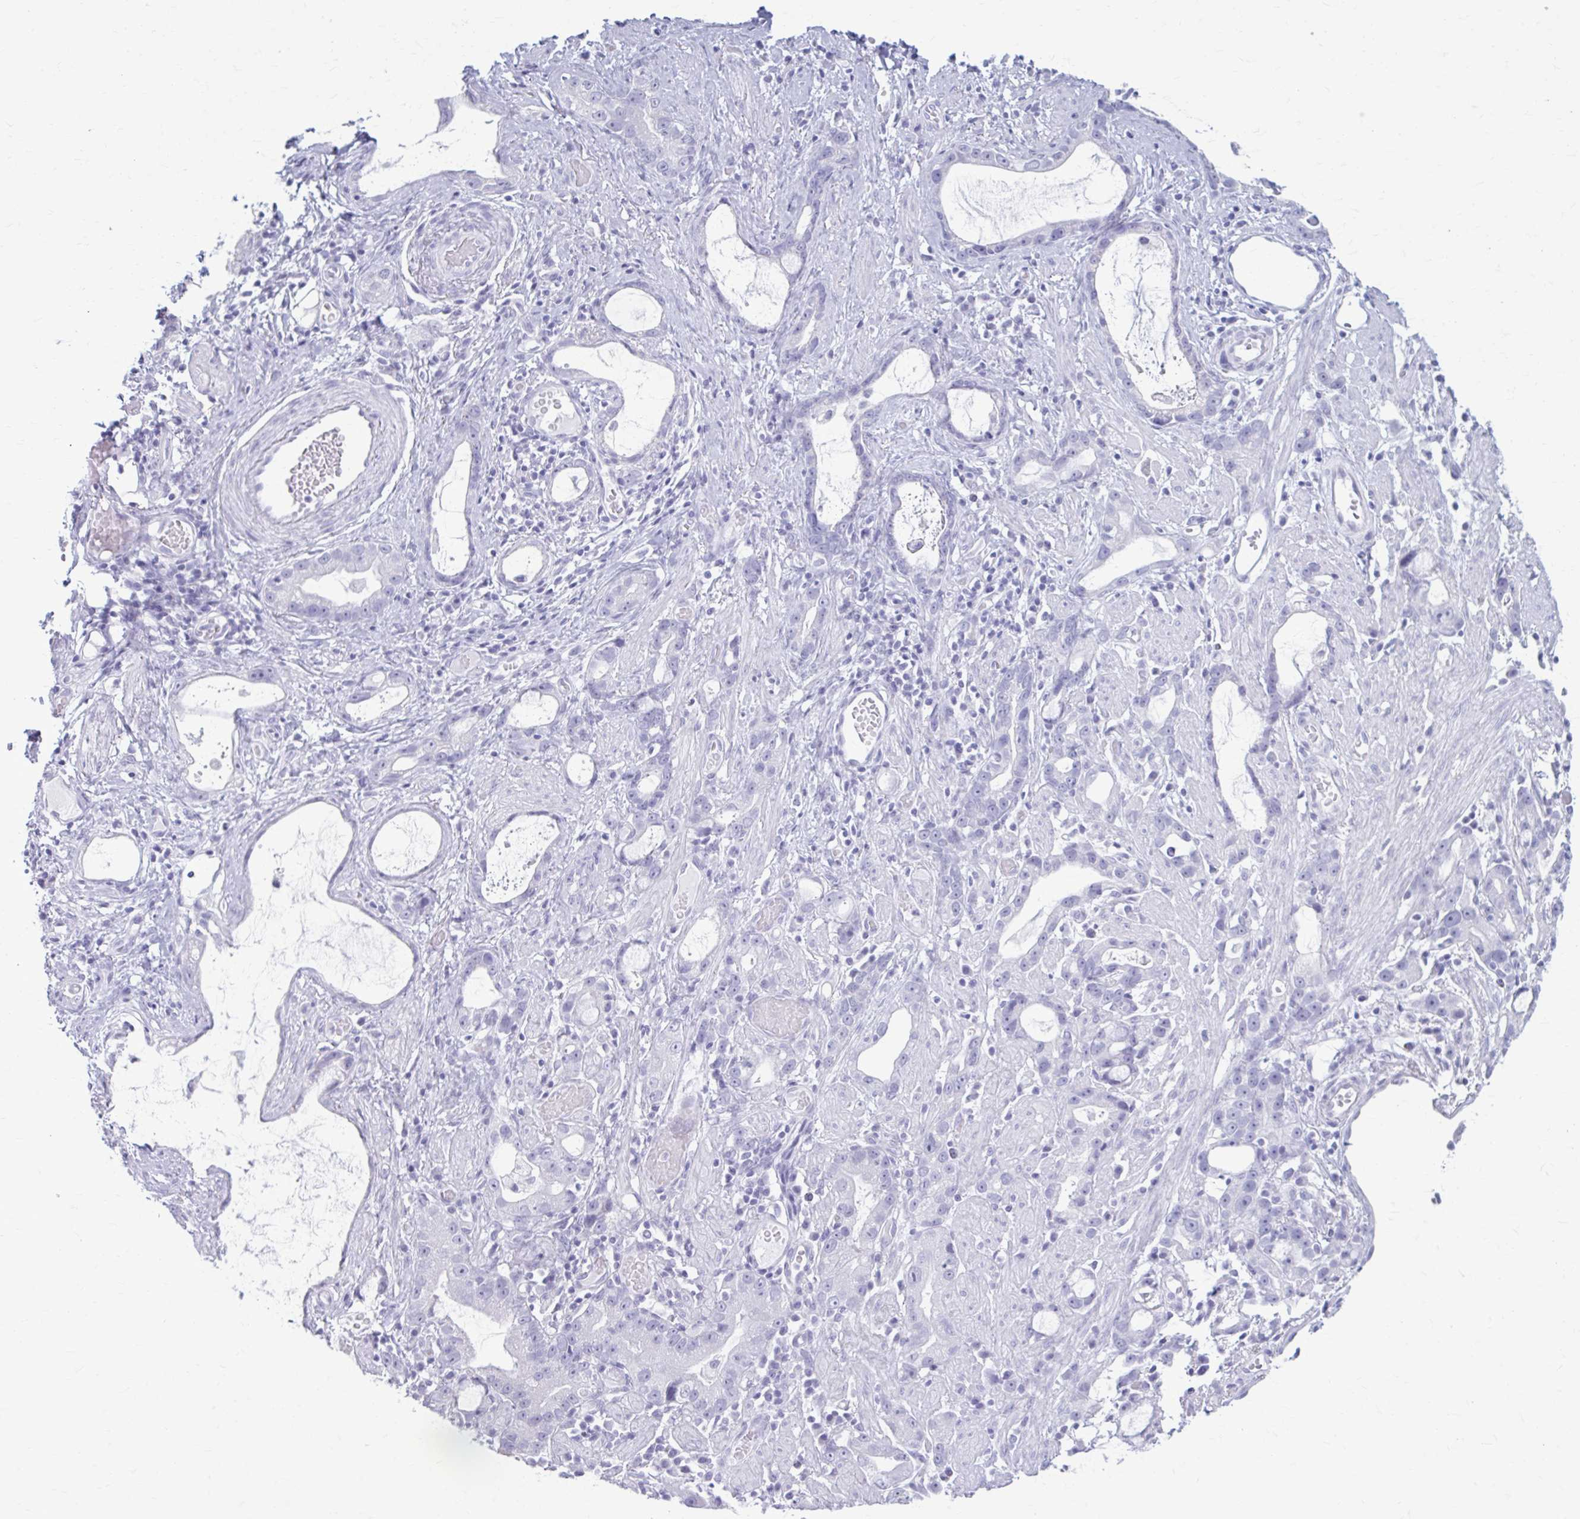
{"staining": {"intensity": "negative", "quantity": "none", "location": "none"}, "tissue": "stomach cancer", "cell_type": "Tumor cells", "image_type": "cancer", "snomed": [{"axis": "morphology", "description": "Adenocarcinoma, NOS"}, {"axis": "topography", "description": "Stomach"}], "caption": "Adenocarcinoma (stomach) stained for a protein using immunohistochemistry (IHC) demonstrates no expression tumor cells.", "gene": "KRT5", "patient": {"sex": "male", "age": 55}}